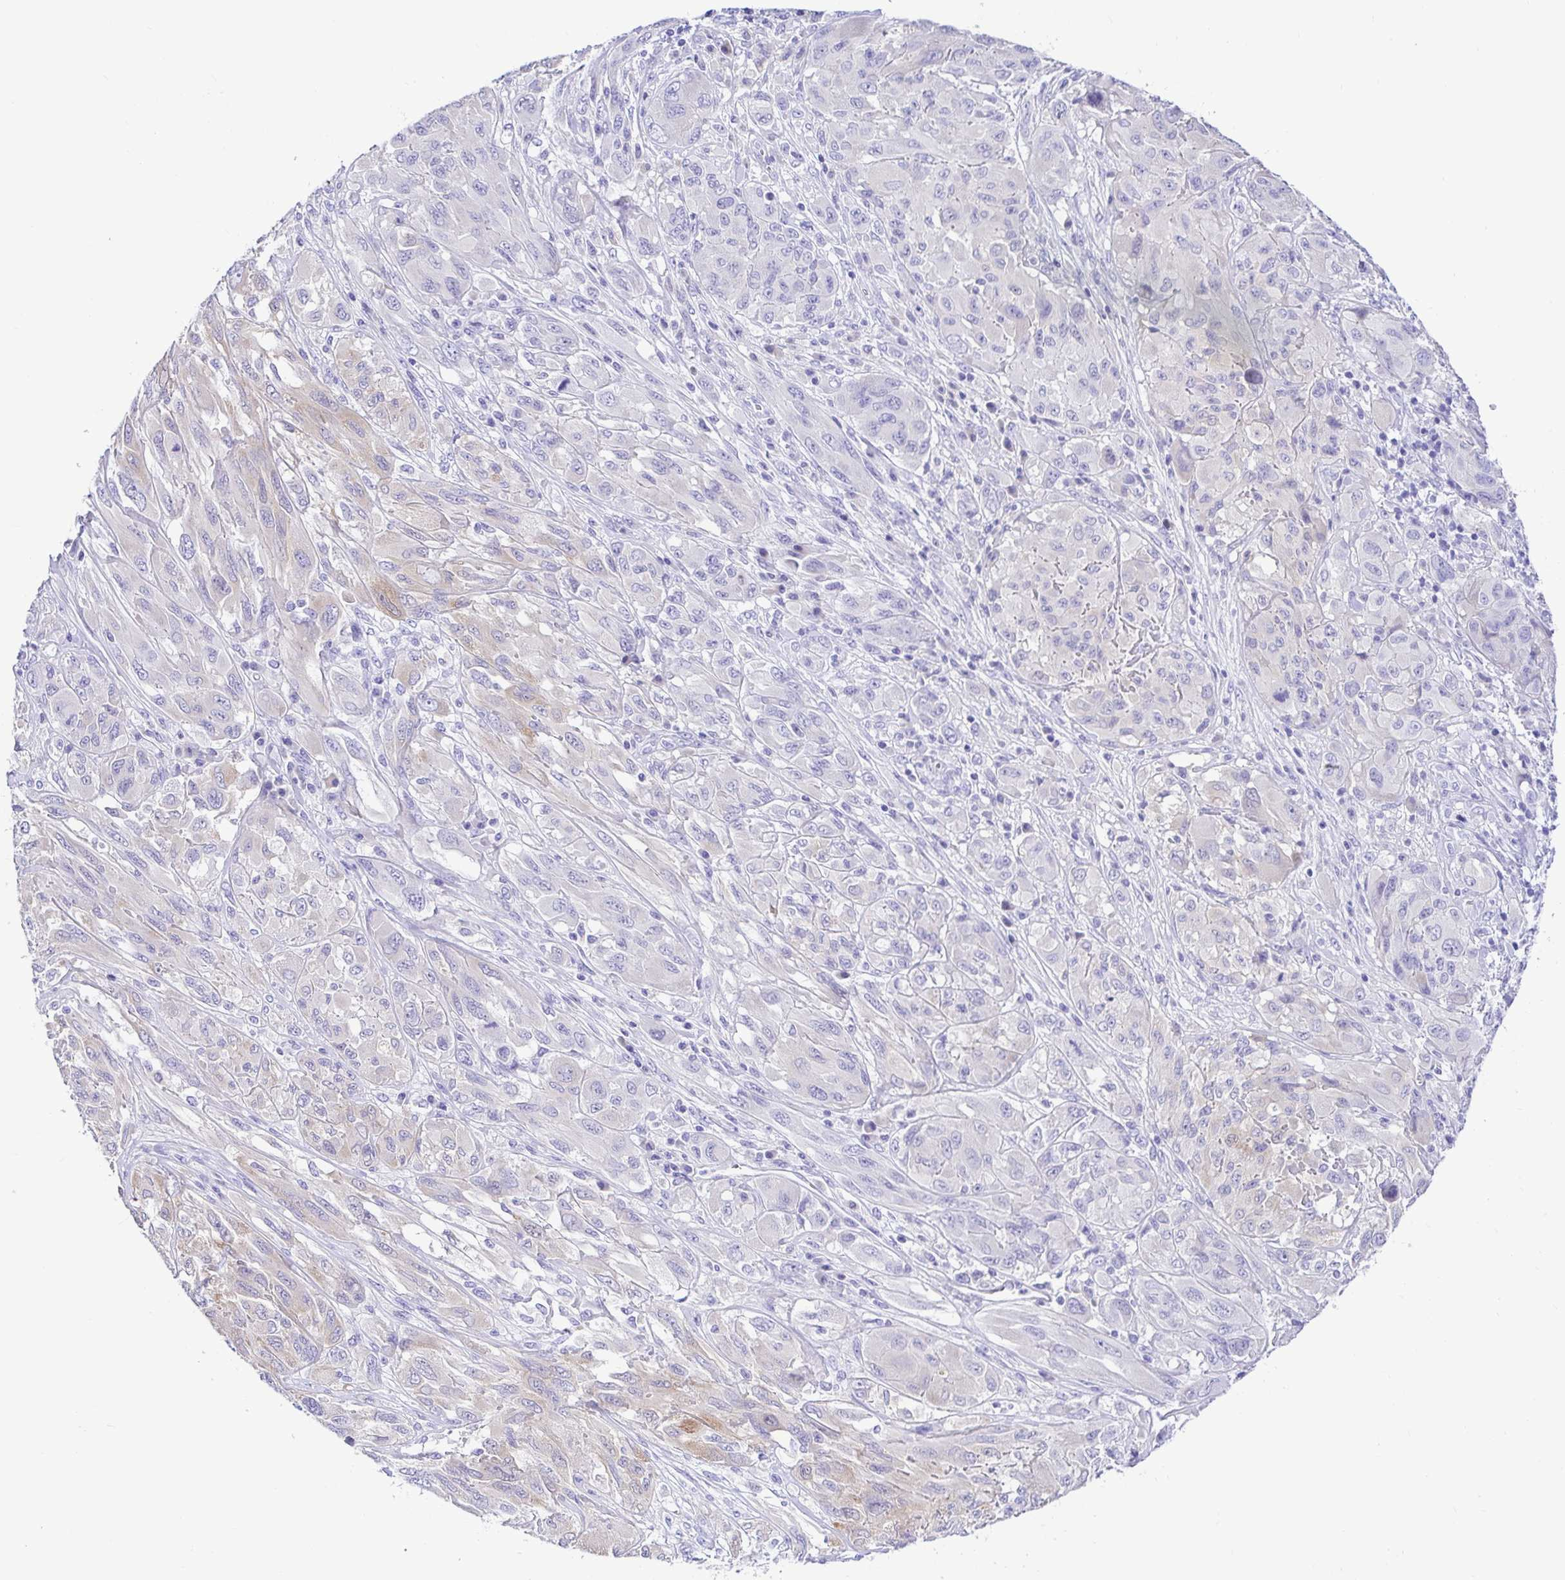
{"staining": {"intensity": "negative", "quantity": "none", "location": "none"}, "tissue": "melanoma", "cell_type": "Tumor cells", "image_type": "cancer", "snomed": [{"axis": "morphology", "description": "Malignant melanoma, NOS"}, {"axis": "topography", "description": "Skin"}], "caption": "Melanoma stained for a protein using immunohistochemistry displays no staining tumor cells.", "gene": "BACE2", "patient": {"sex": "female", "age": 91}}